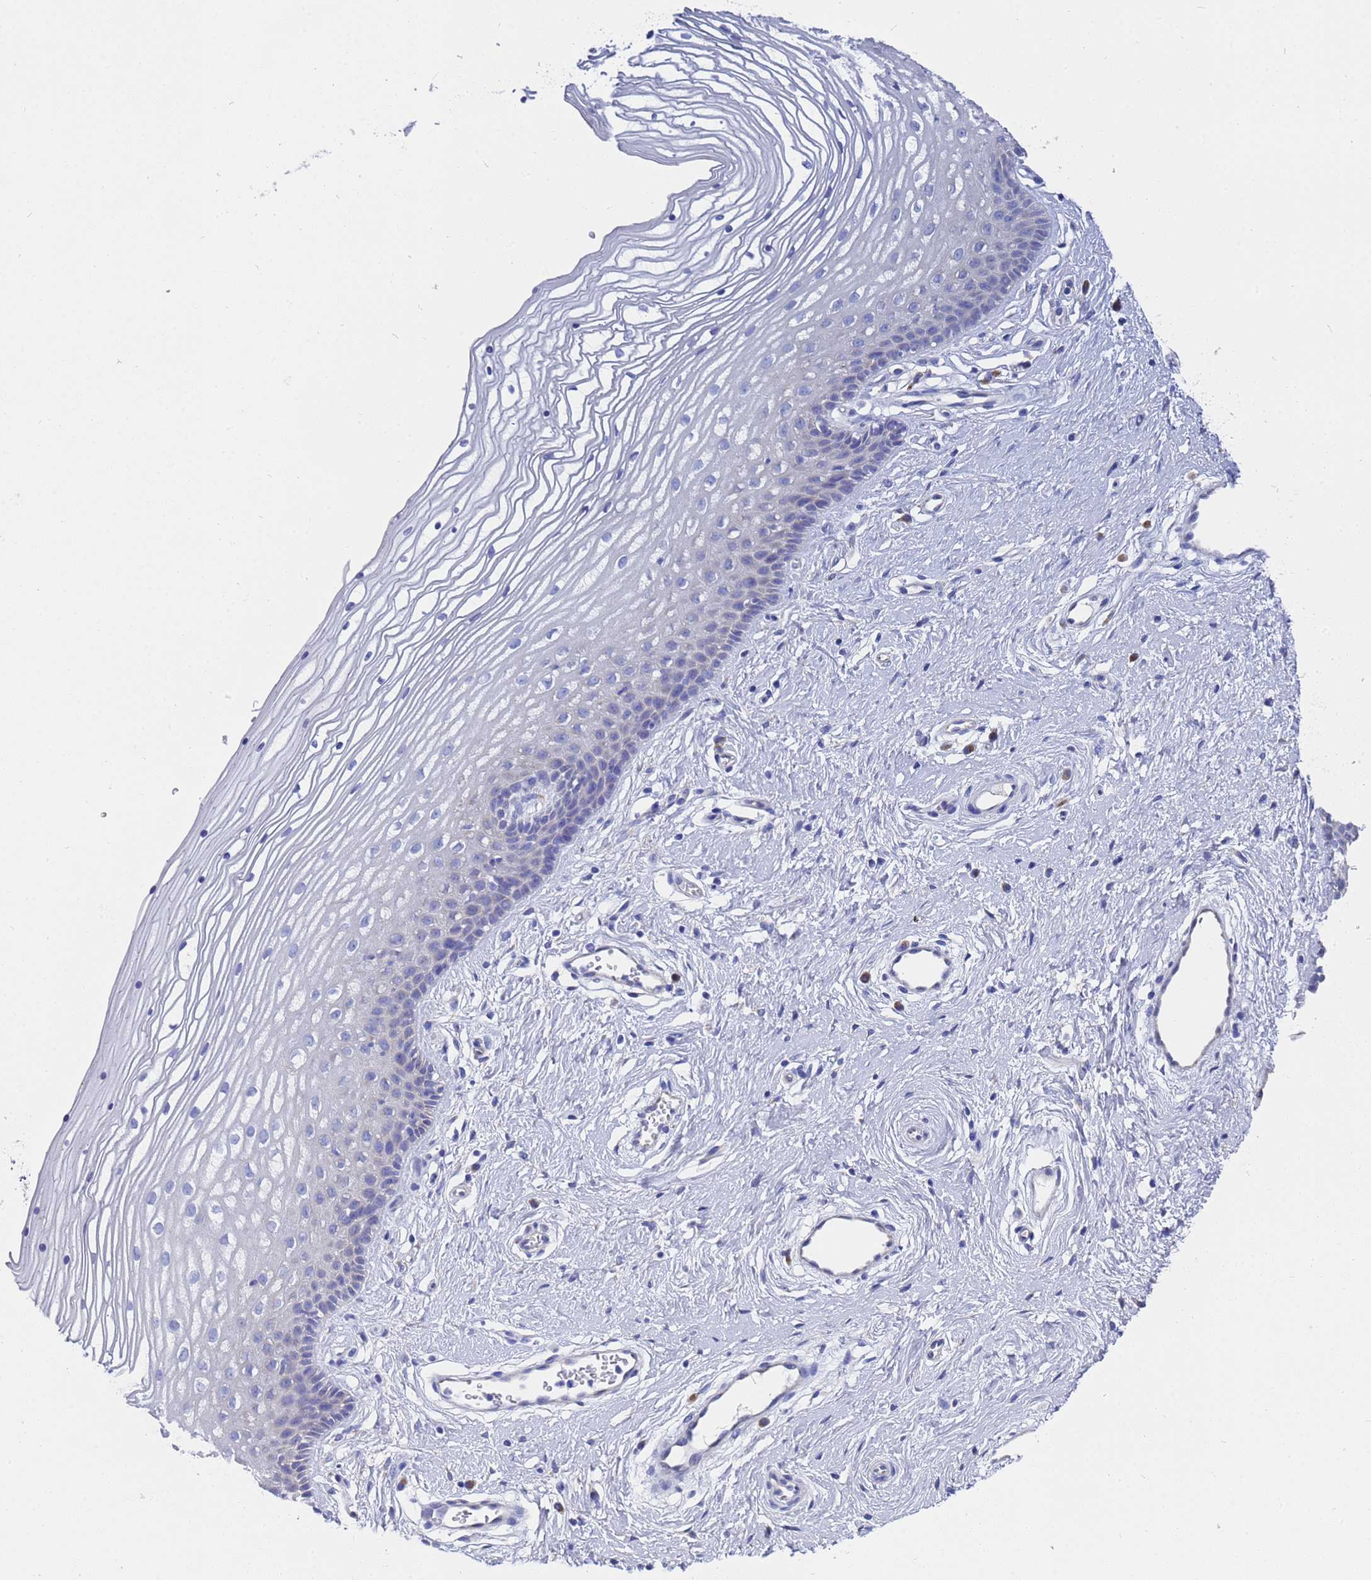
{"staining": {"intensity": "negative", "quantity": "none", "location": "none"}, "tissue": "vagina", "cell_type": "Squamous epithelial cells", "image_type": "normal", "snomed": [{"axis": "morphology", "description": "Normal tissue, NOS"}, {"axis": "topography", "description": "Vagina"}], "caption": "Squamous epithelial cells are negative for brown protein staining in benign vagina. (DAB (3,3'-diaminobenzidine) immunohistochemistry, high magnification).", "gene": "TM4SF4", "patient": {"sex": "female", "age": 46}}